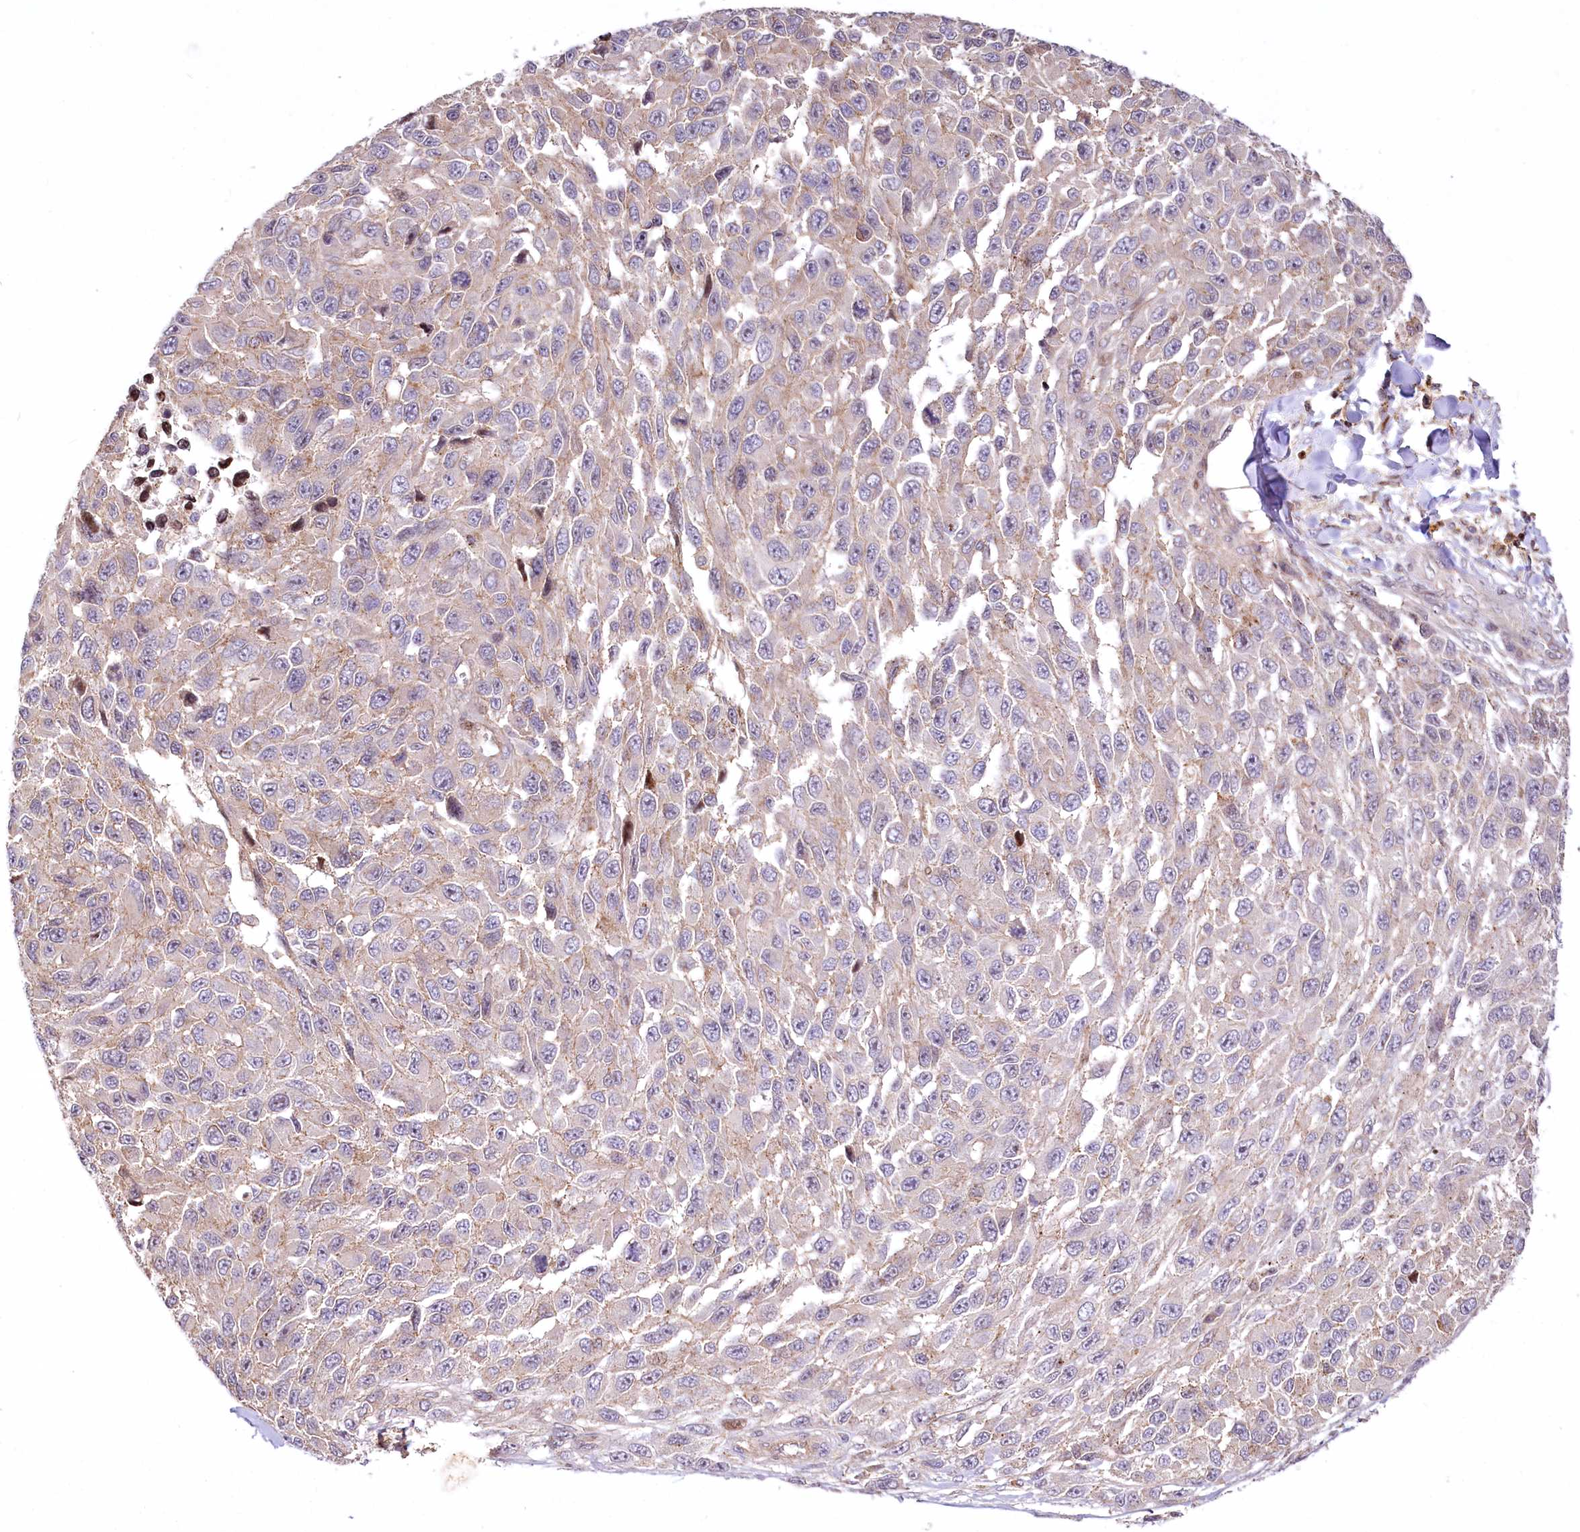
{"staining": {"intensity": "negative", "quantity": "none", "location": "none"}, "tissue": "melanoma", "cell_type": "Tumor cells", "image_type": "cancer", "snomed": [{"axis": "morphology", "description": "Normal tissue, NOS"}, {"axis": "morphology", "description": "Malignant melanoma, NOS"}, {"axis": "topography", "description": "Skin"}], "caption": "There is no significant positivity in tumor cells of malignant melanoma.", "gene": "ZFYVE27", "patient": {"sex": "female", "age": 96}}